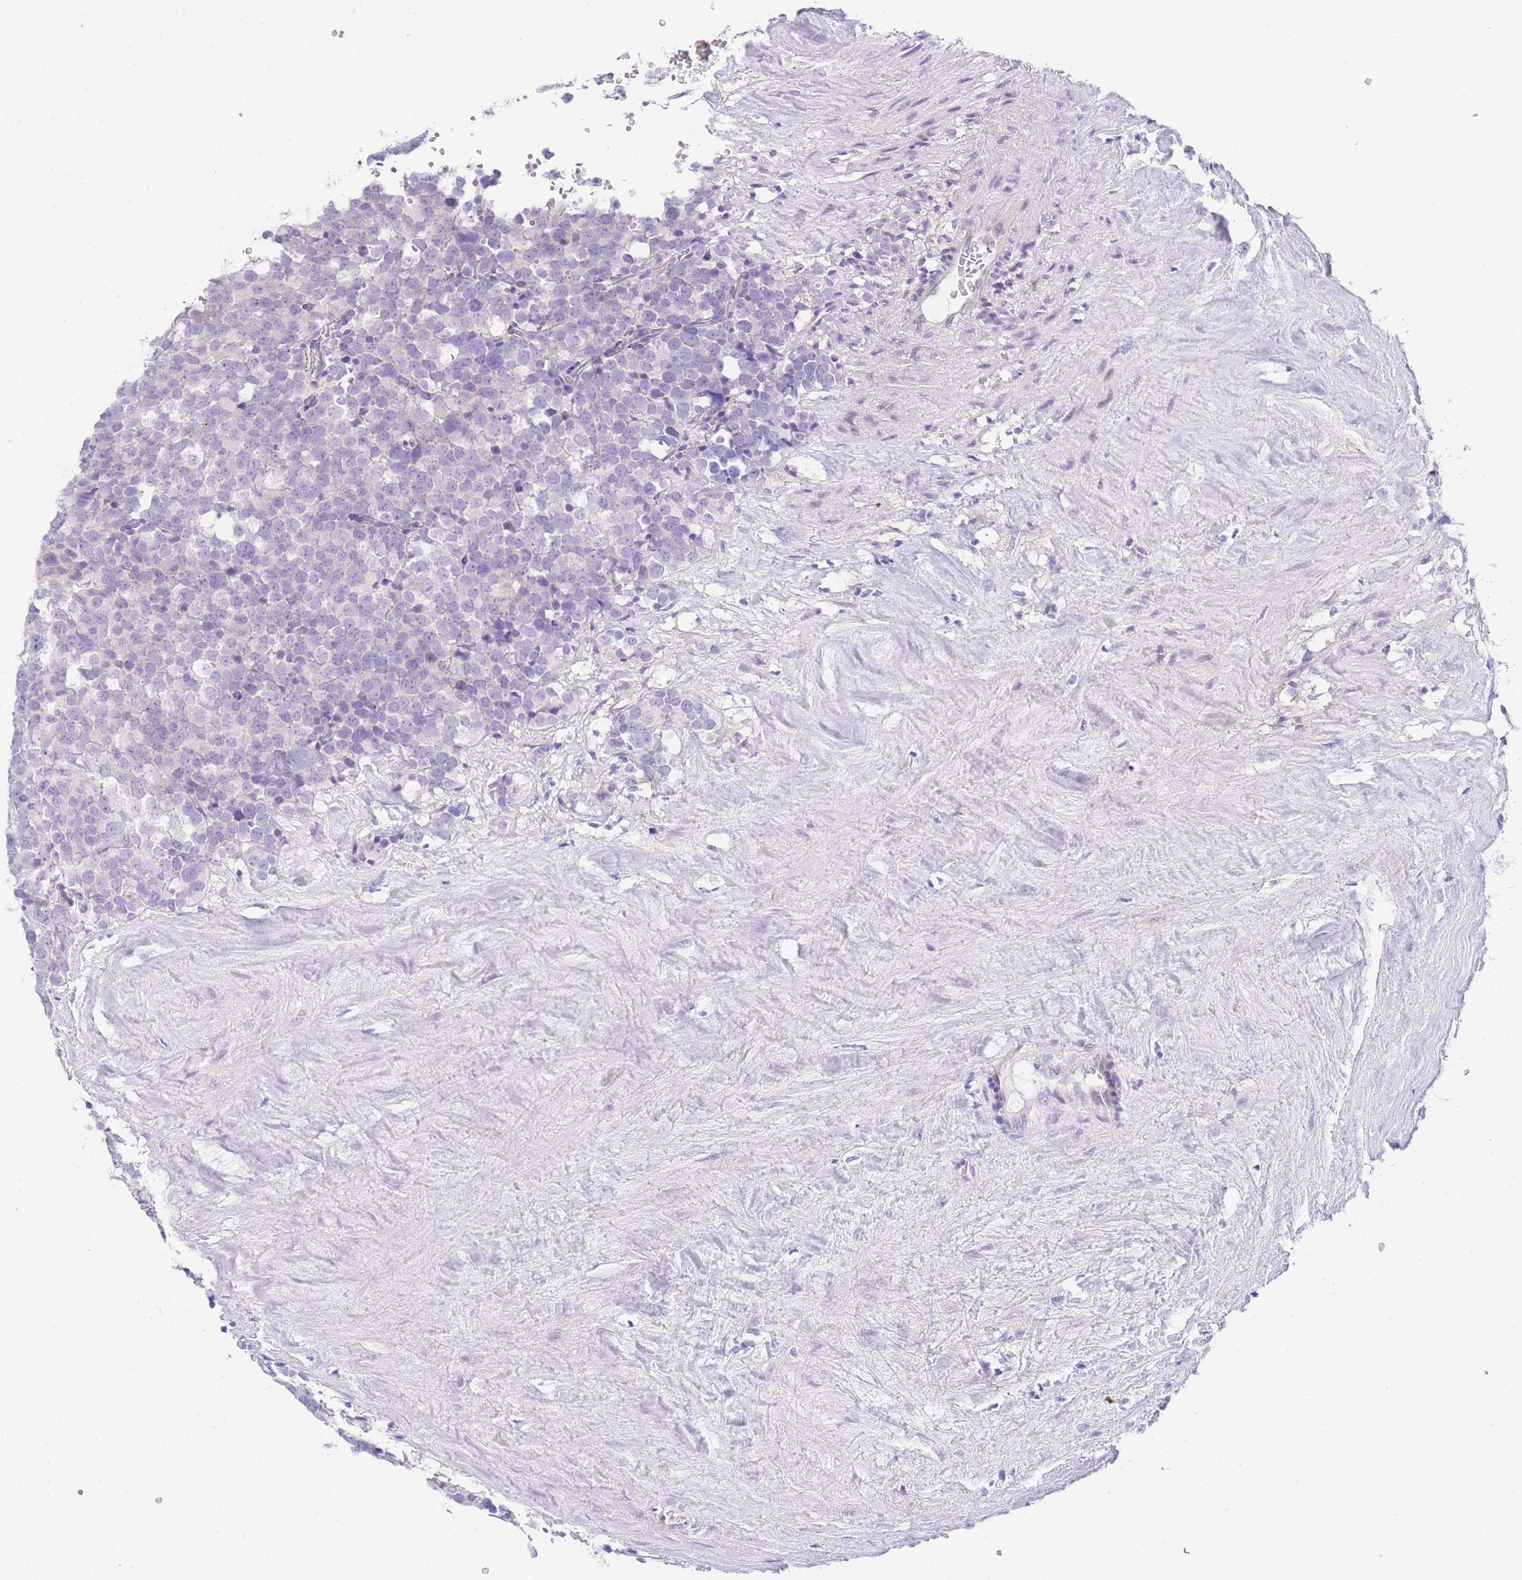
{"staining": {"intensity": "negative", "quantity": "none", "location": "none"}, "tissue": "testis cancer", "cell_type": "Tumor cells", "image_type": "cancer", "snomed": [{"axis": "morphology", "description": "Seminoma, NOS"}, {"axis": "topography", "description": "Testis"}], "caption": "Image shows no protein staining in tumor cells of seminoma (testis) tissue. The staining is performed using DAB brown chromogen with nuclei counter-stained in using hematoxylin.", "gene": "TIFAB", "patient": {"sex": "male", "age": 71}}